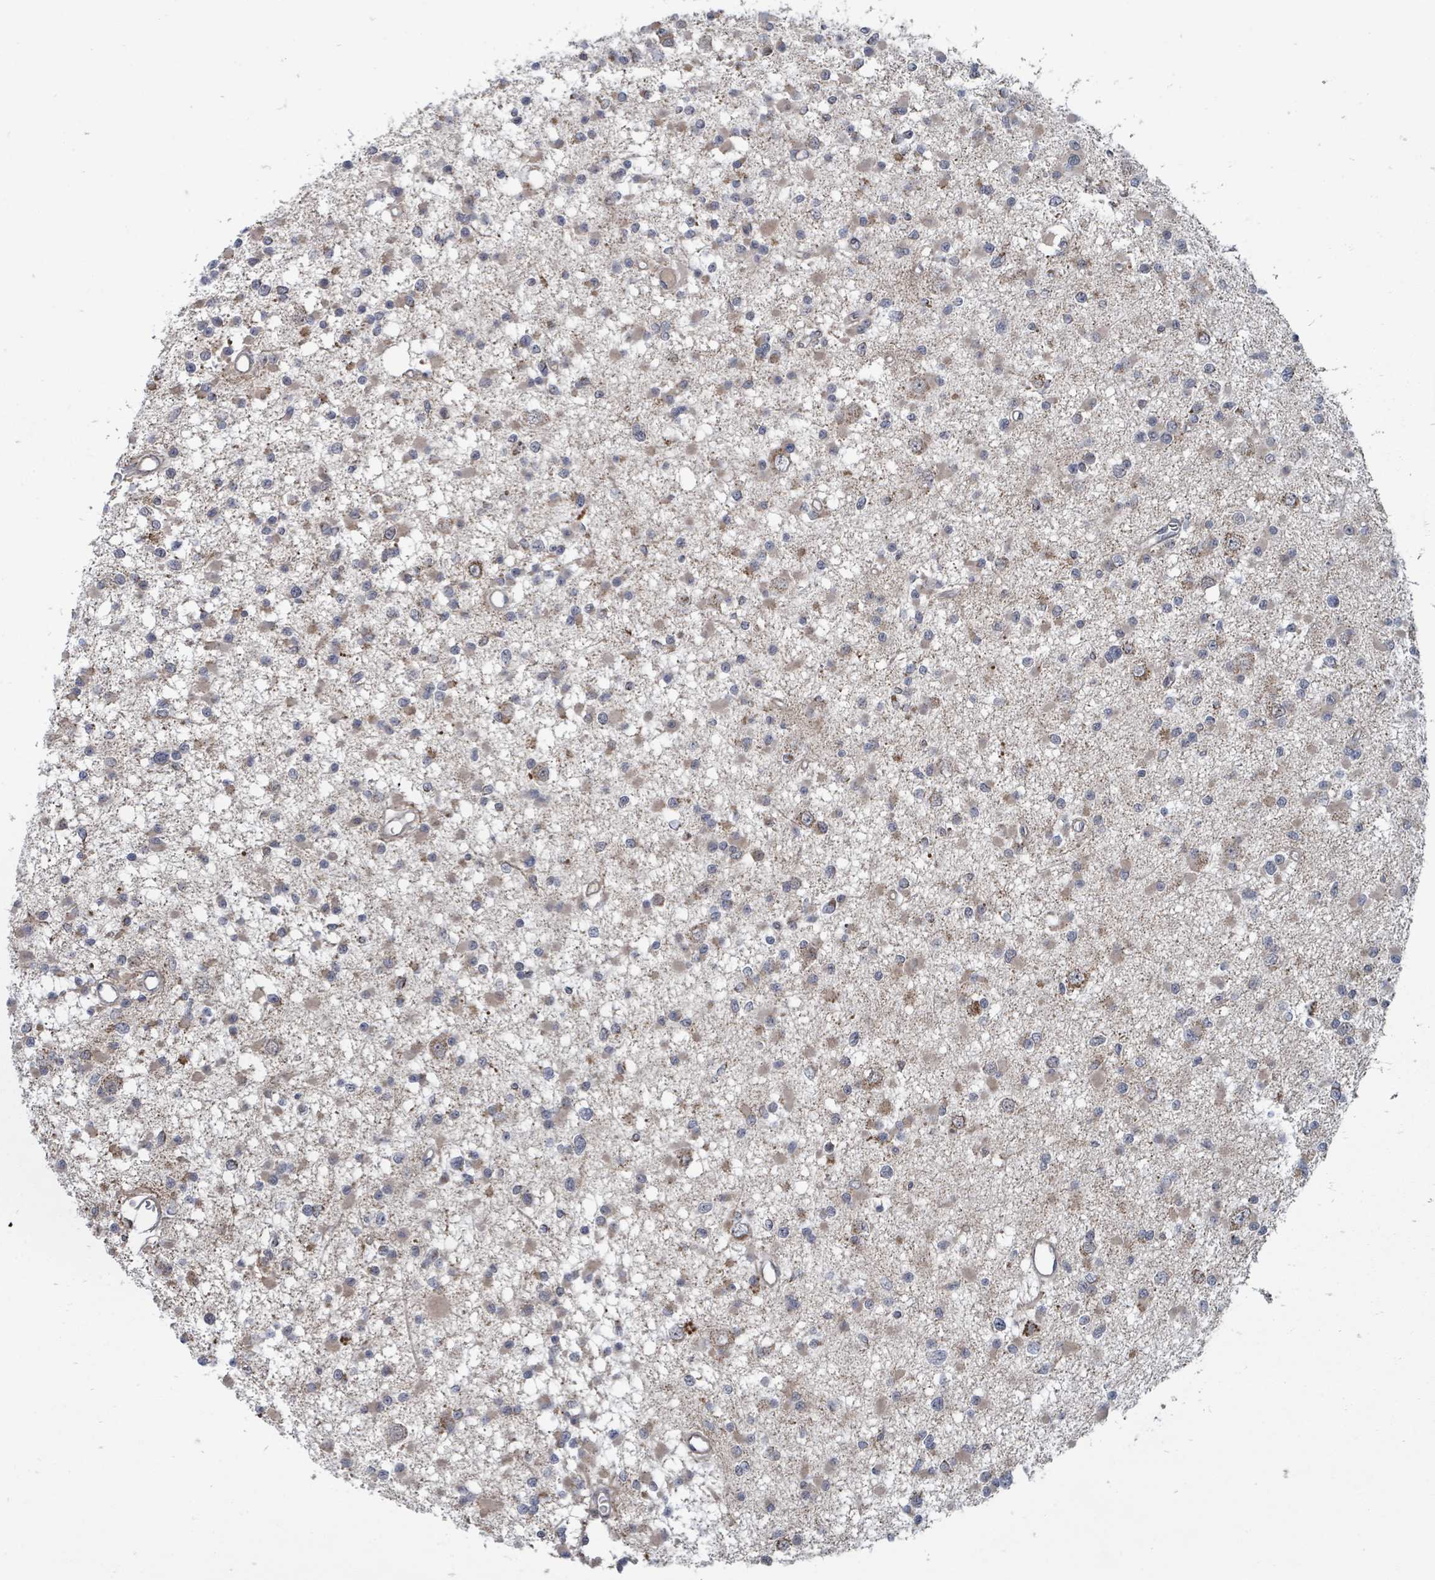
{"staining": {"intensity": "weak", "quantity": "<25%", "location": "cytoplasmic/membranous"}, "tissue": "glioma", "cell_type": "Tumor cells", "image_type": "cancer", "snomed": [{"axis": "morphology", "description": "Glioma, malignant, Low grade"}, {"axis": "topography", "description": "Brain"}], "caption": "The micrograph exhibits no significant expression in tumor cells of low-grade glioma (malignant).", "gene": "MAGOHB", "patient": {"sex": "female", "age": 22}}